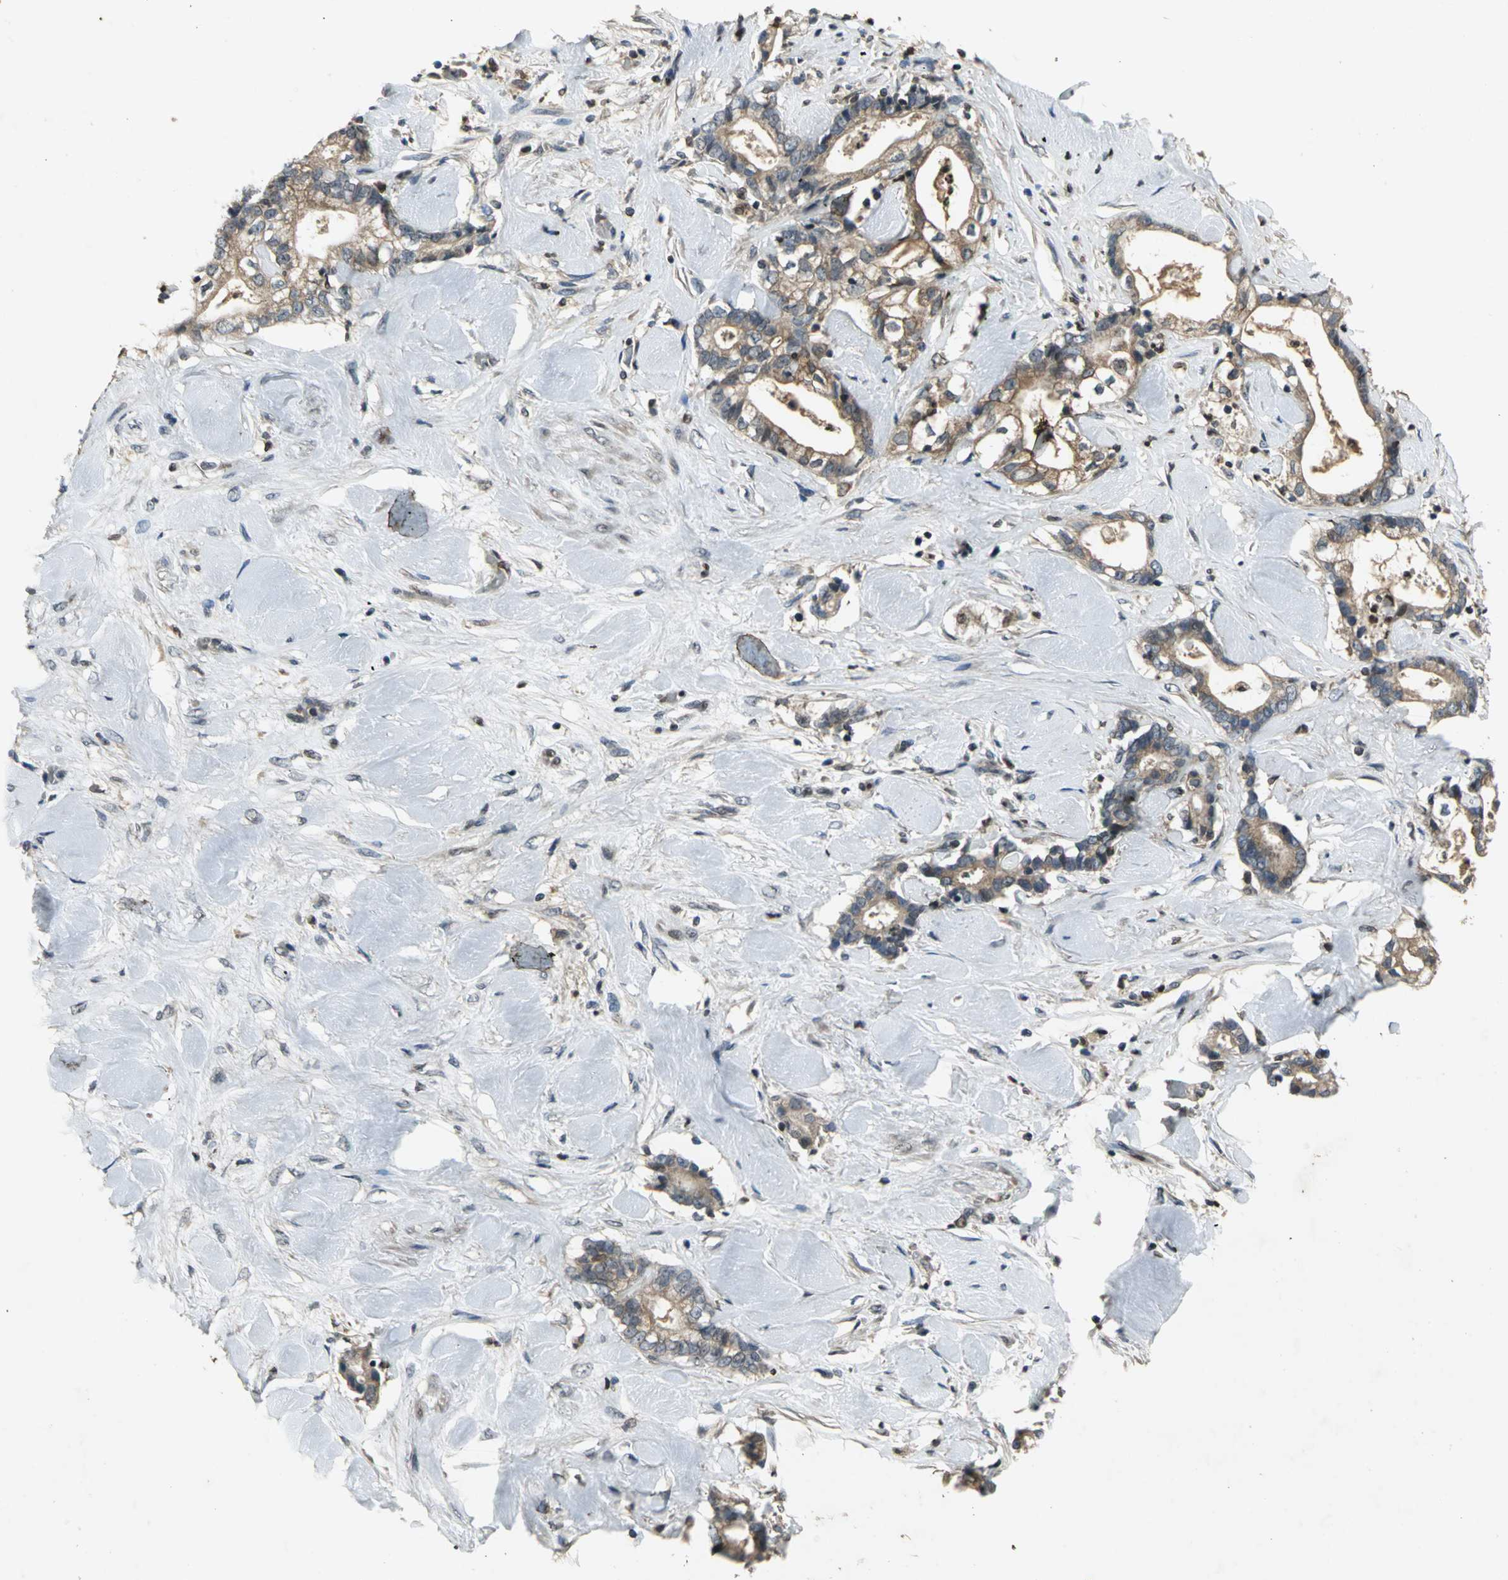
{"staining": {"intensity": "moderate", "quantity": ">75%", "location": "cytoplasmic/membranous"}, "tissue": "liver cancer", "cell_type": "Tumor cells", "image_type": "cancer", "snomed": [{"axis": "morphology", "description": "Cholangiocarcinoma"}, {"axis": "topography", "description": "Liver"}], "caption": "The immunohistochemical stain labels moderate cytoplasmic/membranous positivity in tumor cells of liver cancer (cholangiocarcinoma) tissue.", "gene": "AHR", "patient": {"sex": "male", "age": 57}}